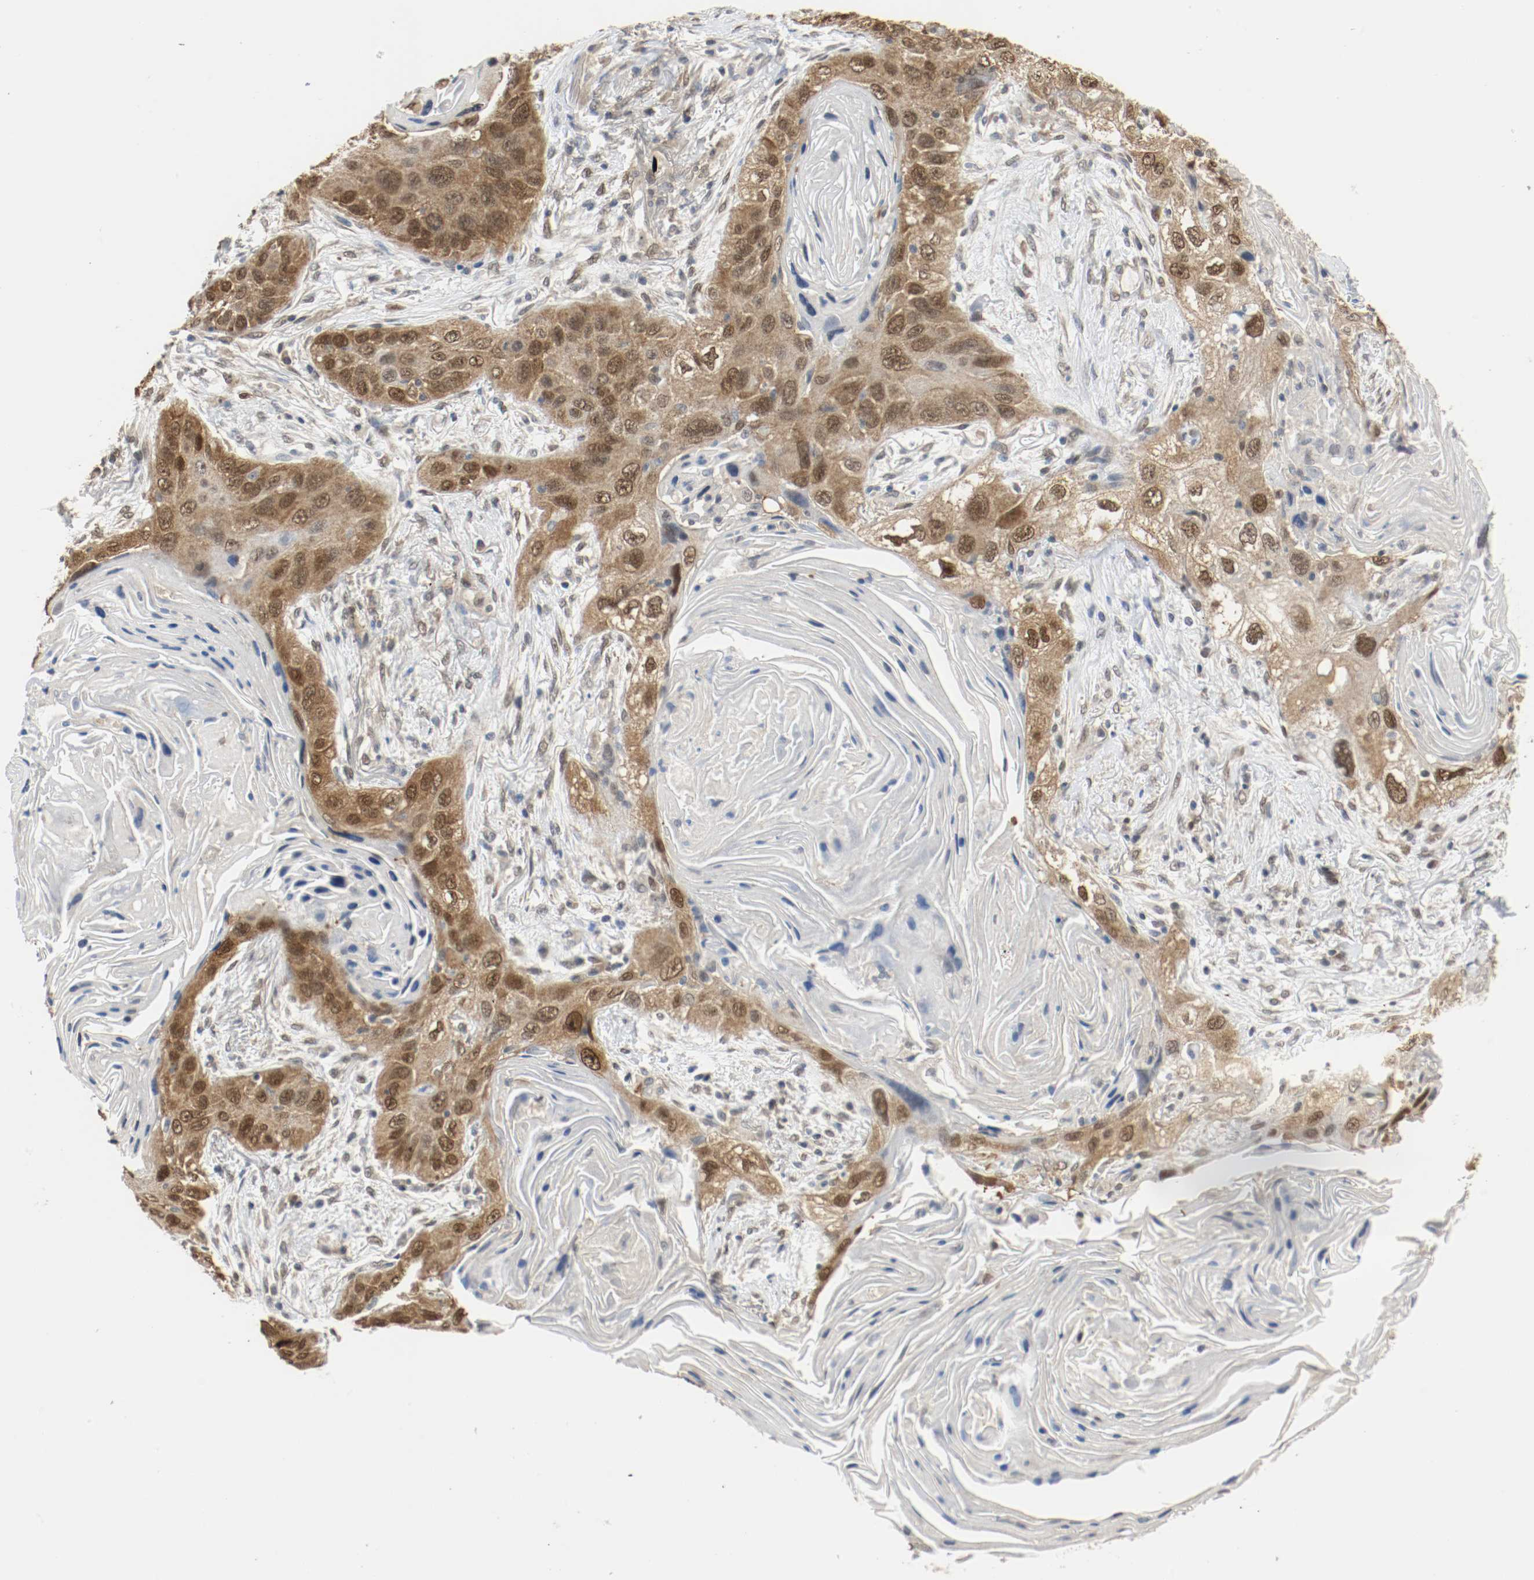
{"staining": {"intensity": "moderate", "quantity": ">75%", "location": "cytoplasmic/membranous,nuclear"}, "tissue": "lung cancer", "cell_type": "Tumor cells", "image_type": "cancer", "snomed": [{"axis": "morphology", "description": "Squamous cell carcinoma, NOS"}, {"axis": "topography", "description": "Lung"}], "caption": "Tumor cells show medium levels of moderate cytoplasmic/membranous and nuclear positivity in about >75% of cells in lung squamous cell carcinoma.", "gene": "PPME1", "patient": {"sex": "female", "age": 67}}